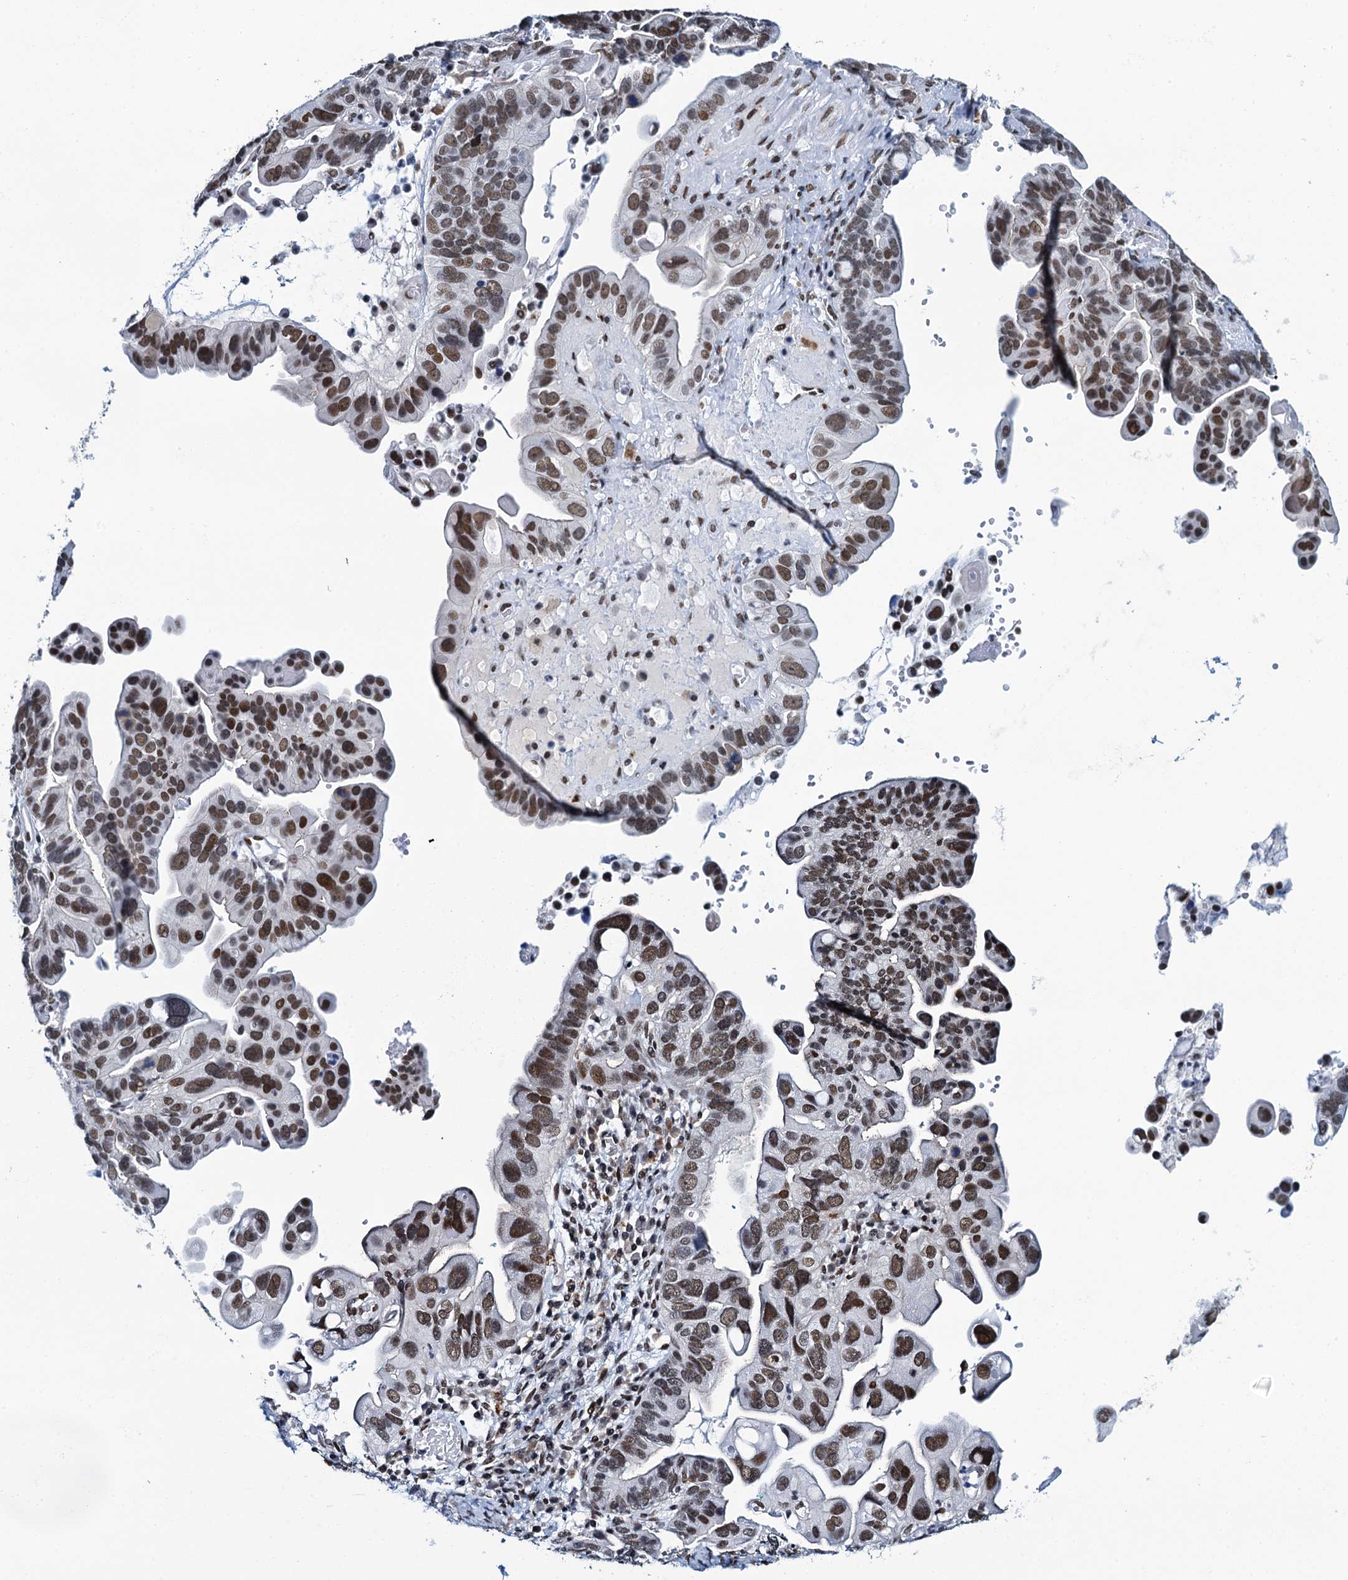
{"staining": {"intensity": "moderate", "quantity": ">75%", "location": "nuclear"}, "tissue": "ovarian cancer", "cell_type": "Tumor cells", "image_type": "cancer", "snomed": [{"axis": "morphology", "description": "Cystadenocarcinoma, serous, NOS"}, {"axis": "topography", "description": "Ovary"}], "caption": "Protein staining of ovarian cancer tissue demonstrates moderate nuclear positivity in approximately >75% of tumor cells. (Brightfield microscopy of DAB IHC at high magnification).", "gene": "HNRNPUL2", "patient": {"sex": "female", "age": 56}}